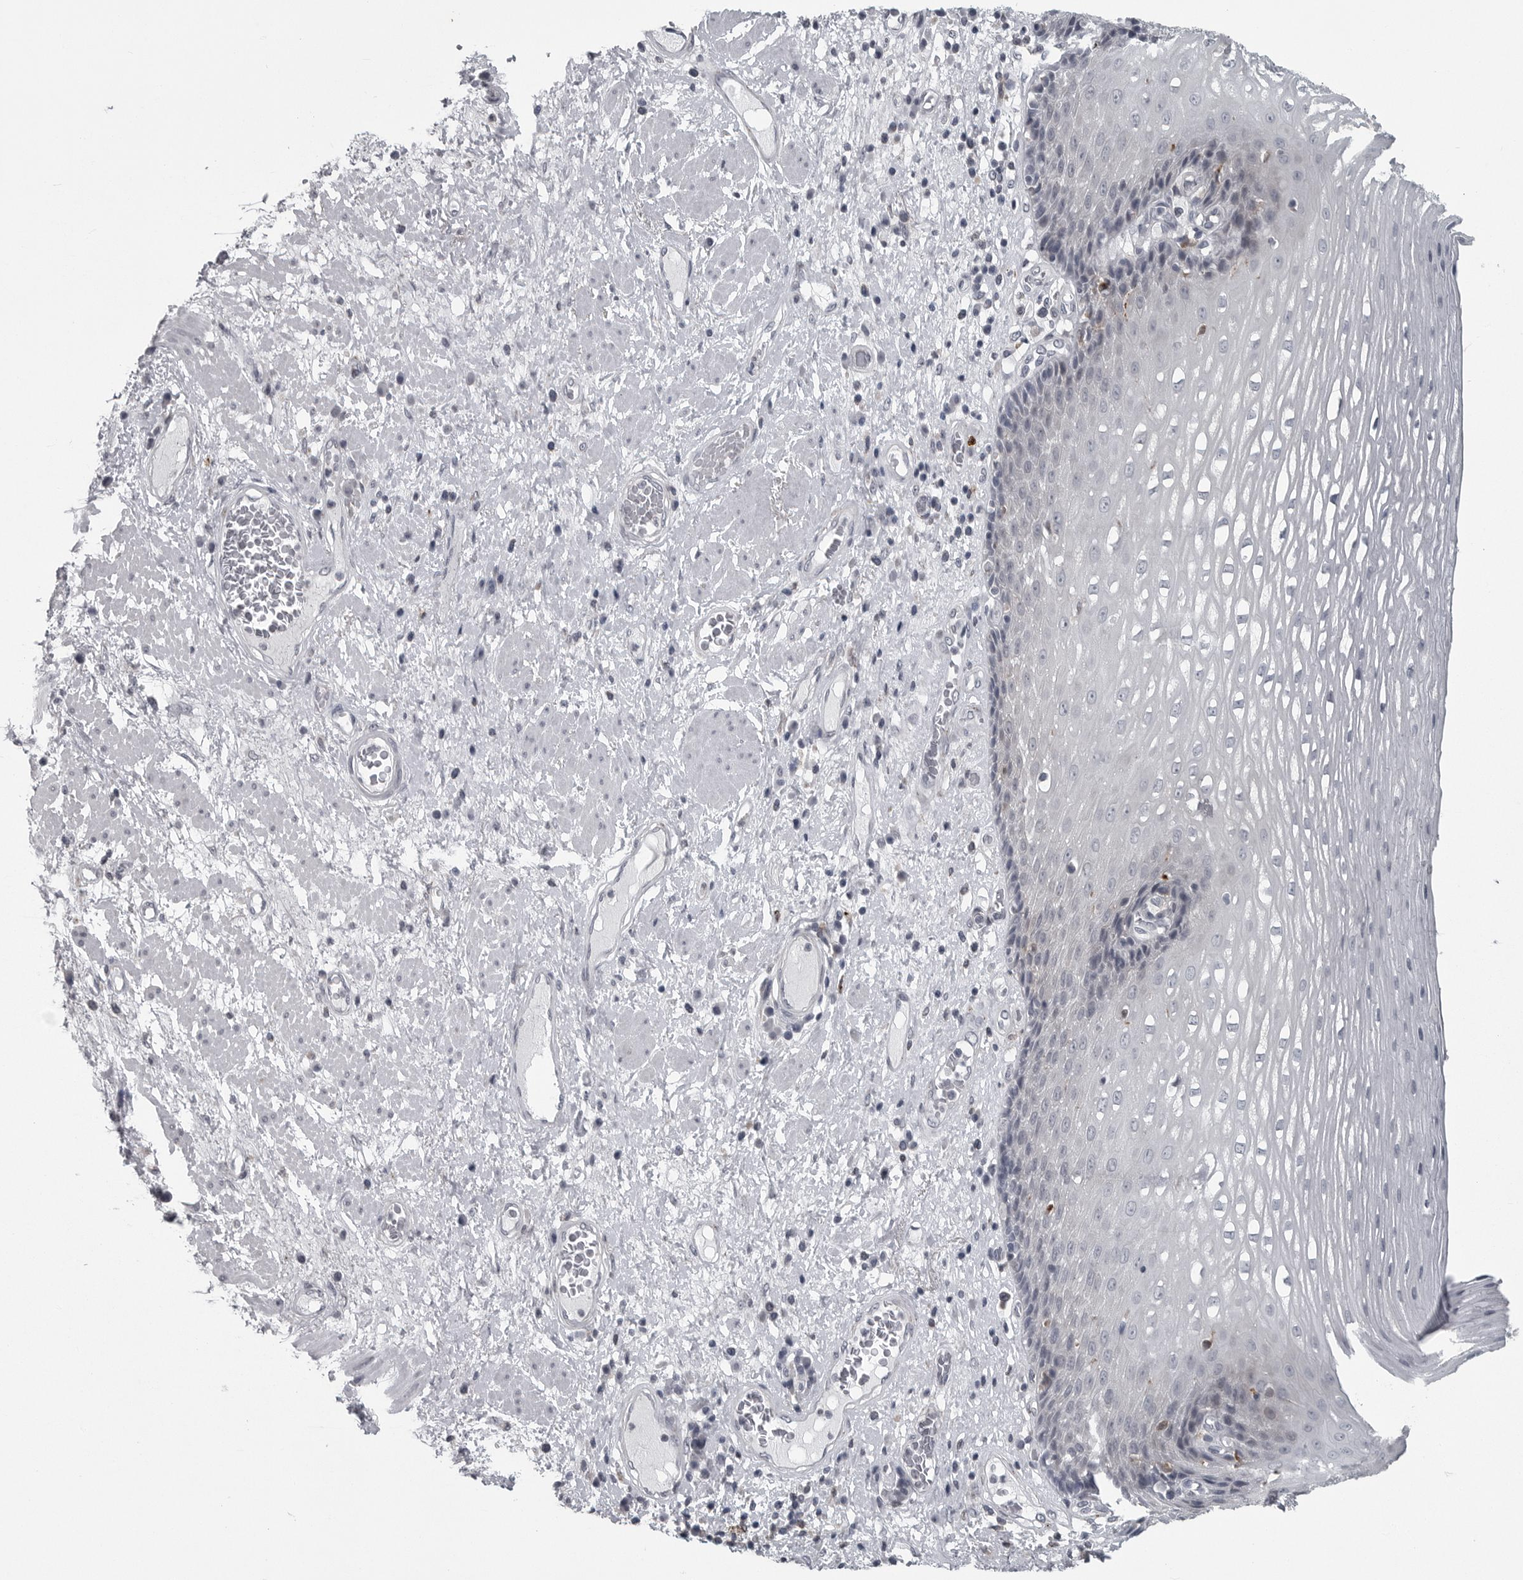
{"staining": {"intensity": "negative", "quantity": "none", "location": "none"}, "tissue": "esophagus", "cell_type": "Squamous epithelial cells", "image_type": "normal", "snomed": [{"axis": "morphology", "description": "Normal tissue, NOS"}, {"axis": "morphology", "description": "Adenocarcinoma, NOS"}, {"axis": "topography", "description": "Esophagus"}], "caption": "This is a histopathology image of IHC staining of normal esophagus, which shows no staining in squamous epithelial cells.", "gene": "LYSMD1", "patient": {"sex": "male", "age": 62}}